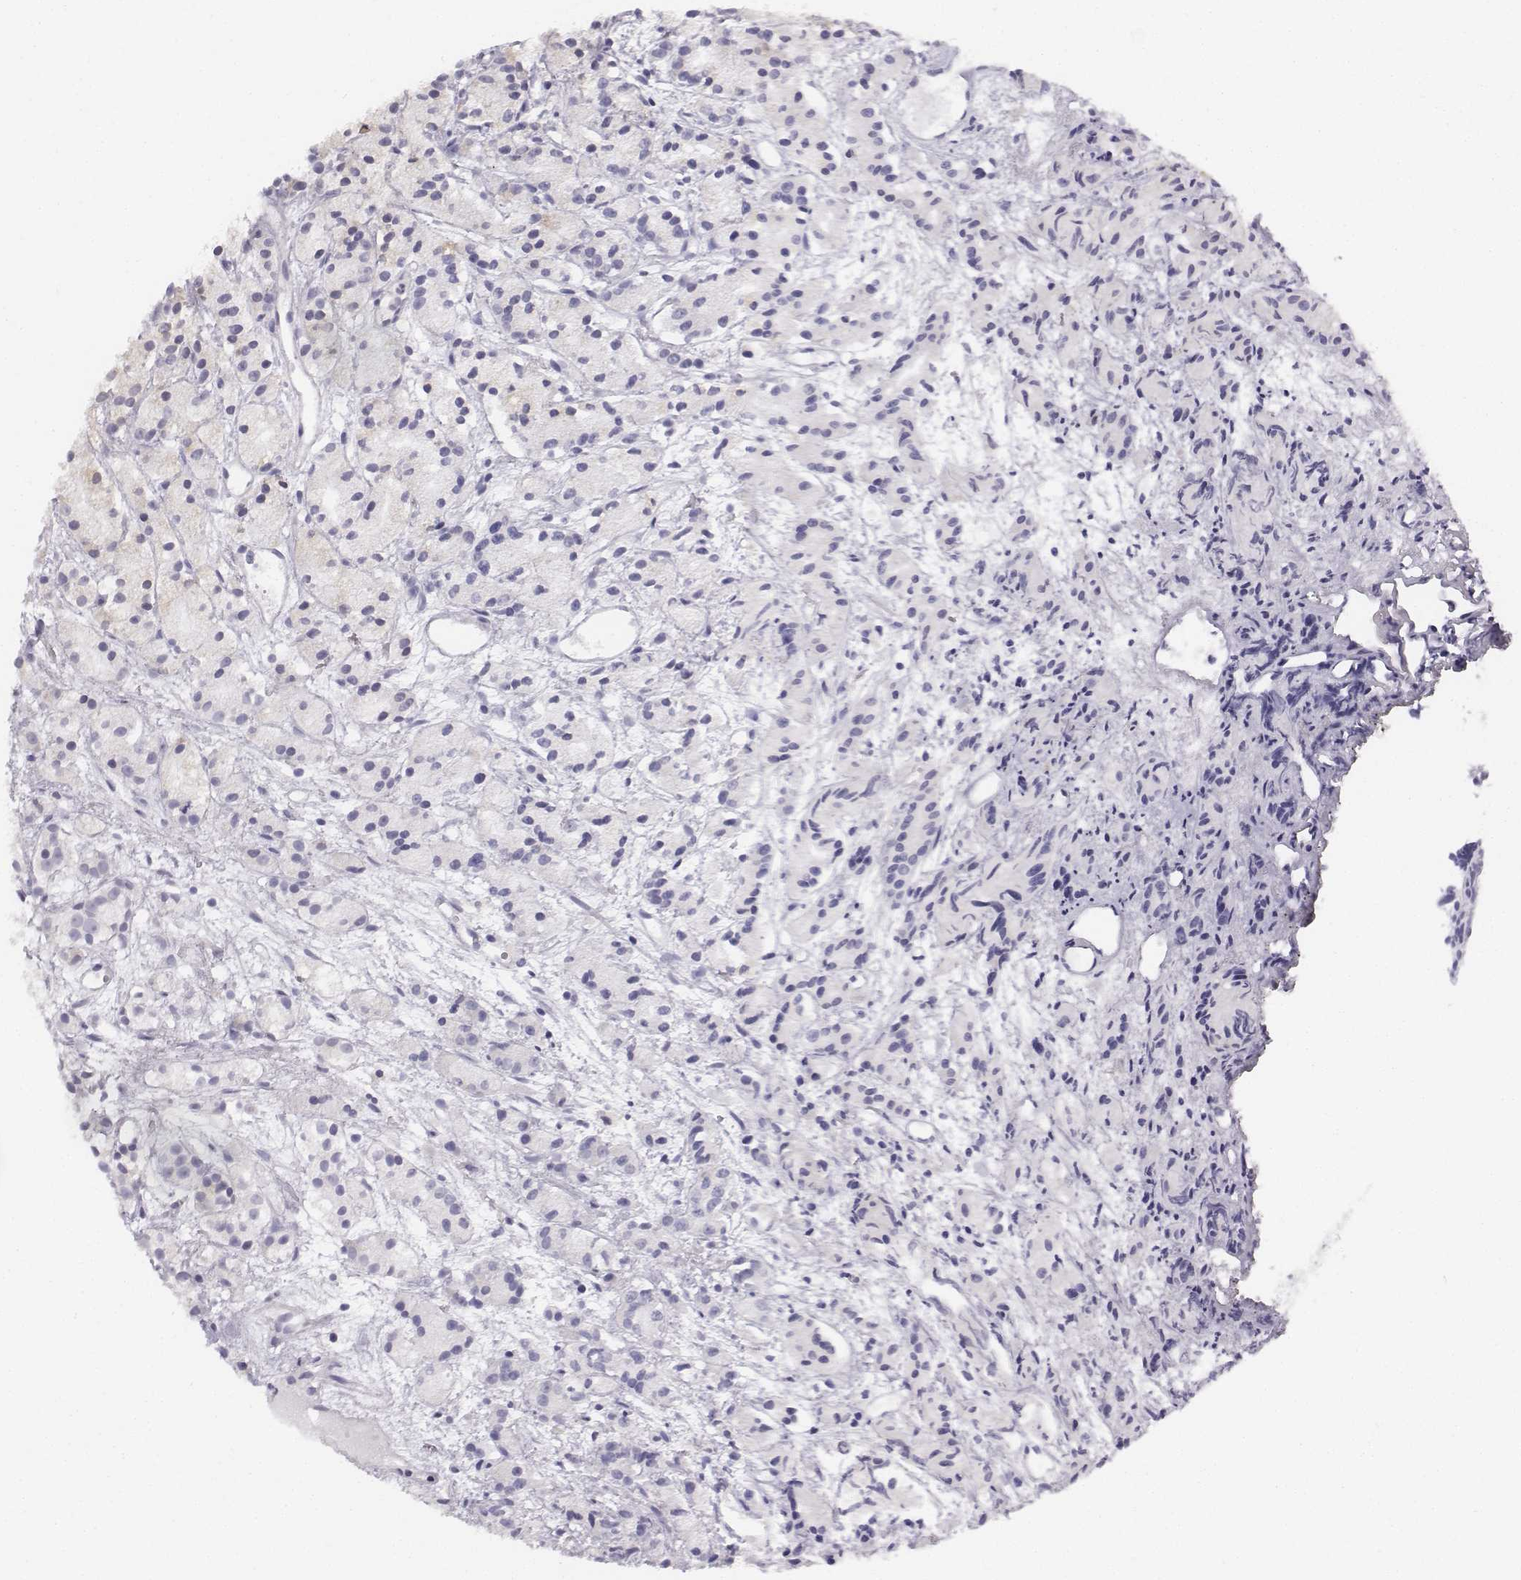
{"staining": {"intensity": "negative", "quantity": "none", "location": "none"}, "tissue": "prostate cancer", "cell_type": "Tumor cells", "image_type": "cancer", "snomed": [{"axis": "morphology", "description": "Adenocarcinoma, Medium grade"}, {"axis": "topography", "description": "Prostate"}], "caption": "Immunohistochemistry (IHC) micrograph of human prostate cancer stained for a protein (brown), which shows no staining in tumor cells.", "gene": "PENK", "patient": {"sex": "male", "age": 74}}